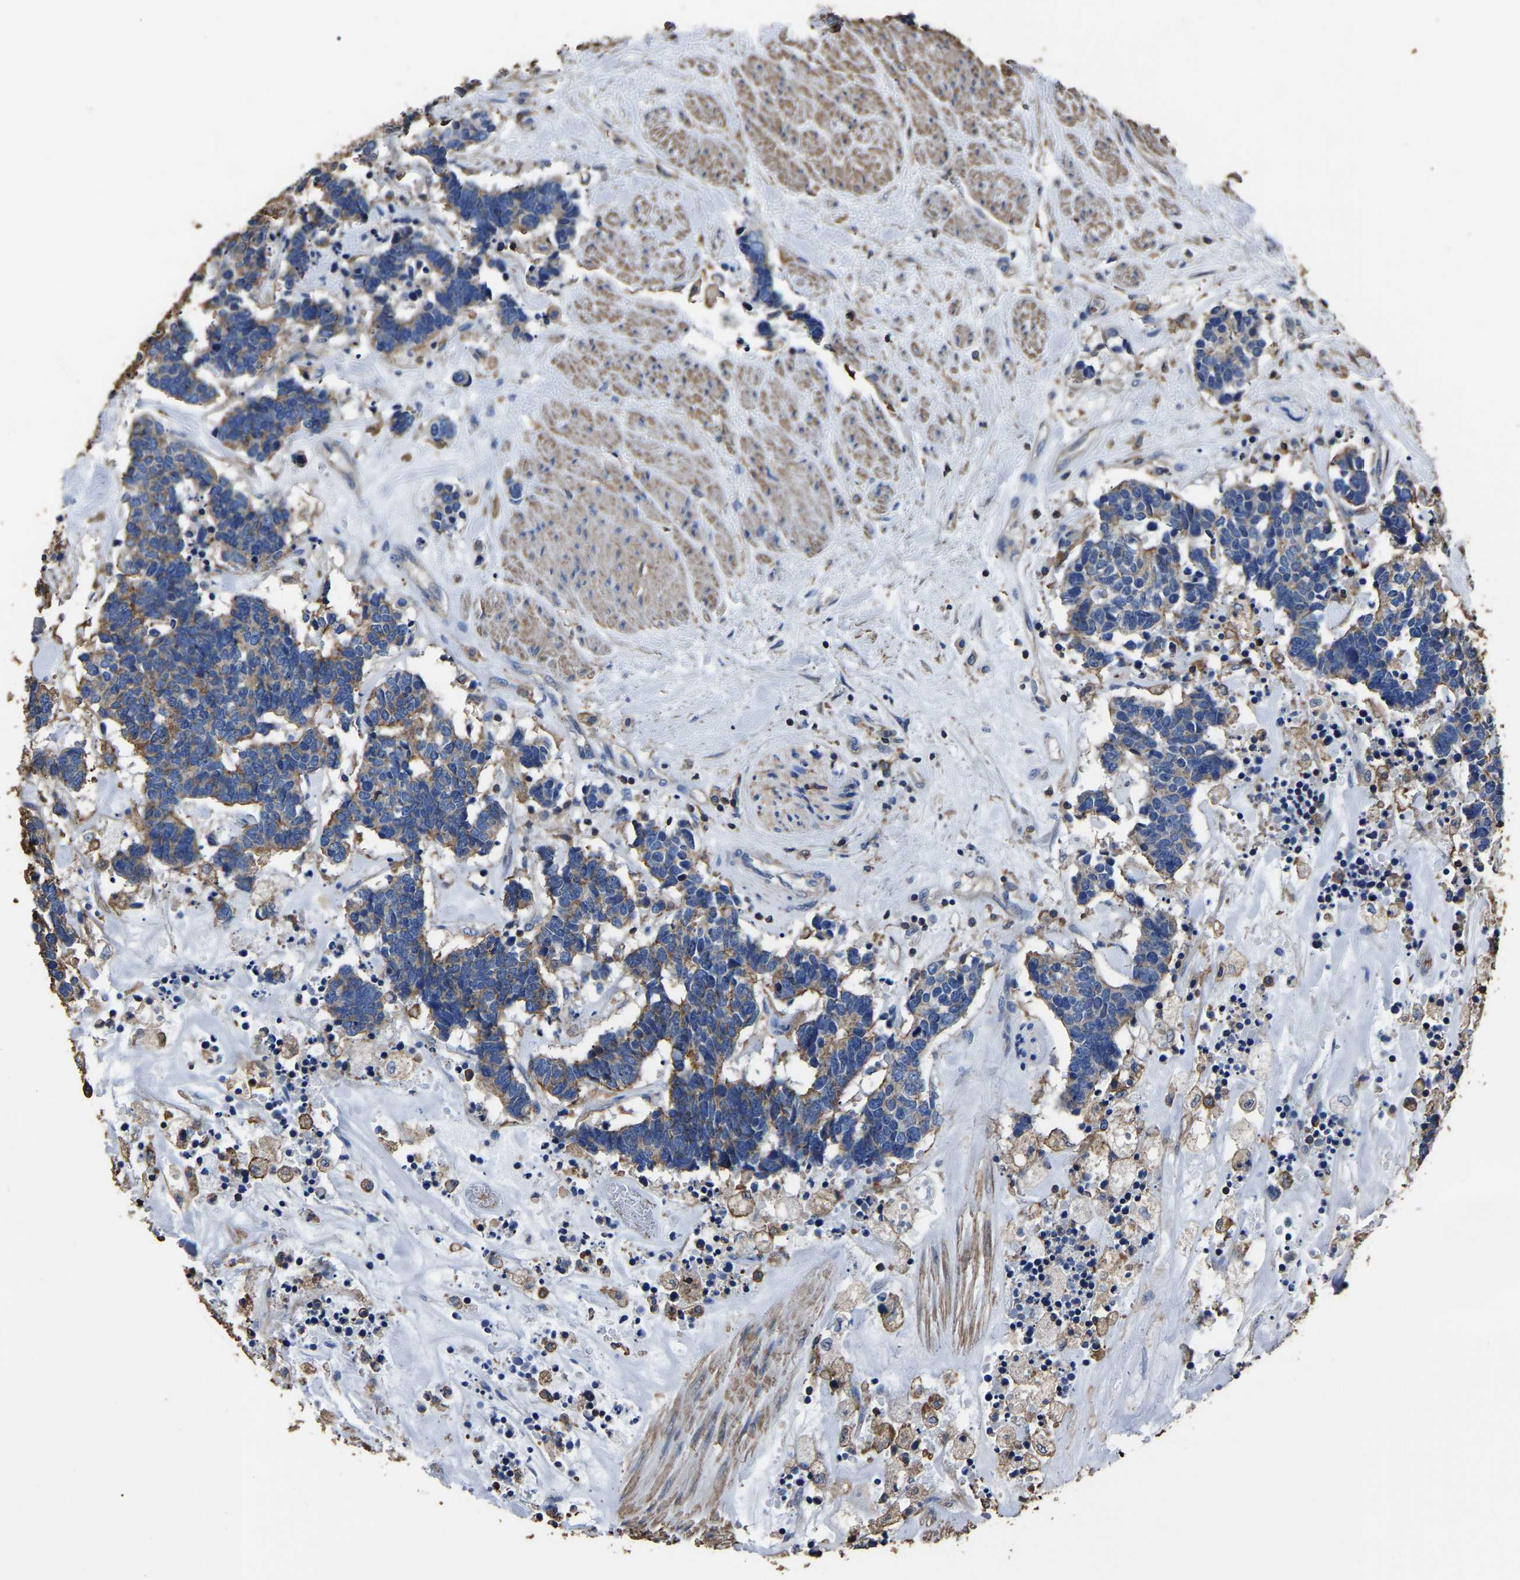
{"staining": {"intensity": "moderate", "quantity": "25%-75%", "location": "cytoplasmic/membranous"}, "tissue": "carcinoid", "cell_type": "Tumor cells", "image_type": "cancer", "snomed": [{"axis": "morphology", "description": "Carcinoma, NOS"}, {"axis": "morphology", "description": "Carcinoid, malignant, NOS"}, {"axis": "topography", "description": "Urinary bladder"}], "caption": "Carcinoid stained with DAB (3,3'-diaminobenzidine) IHC shows medium levels of moderate cytoplasmic/membranous positivity in approximately 25%-75% of tumor cells.", "gene": "ARMT1", "patient": {"sex": "male", "age": 57}}